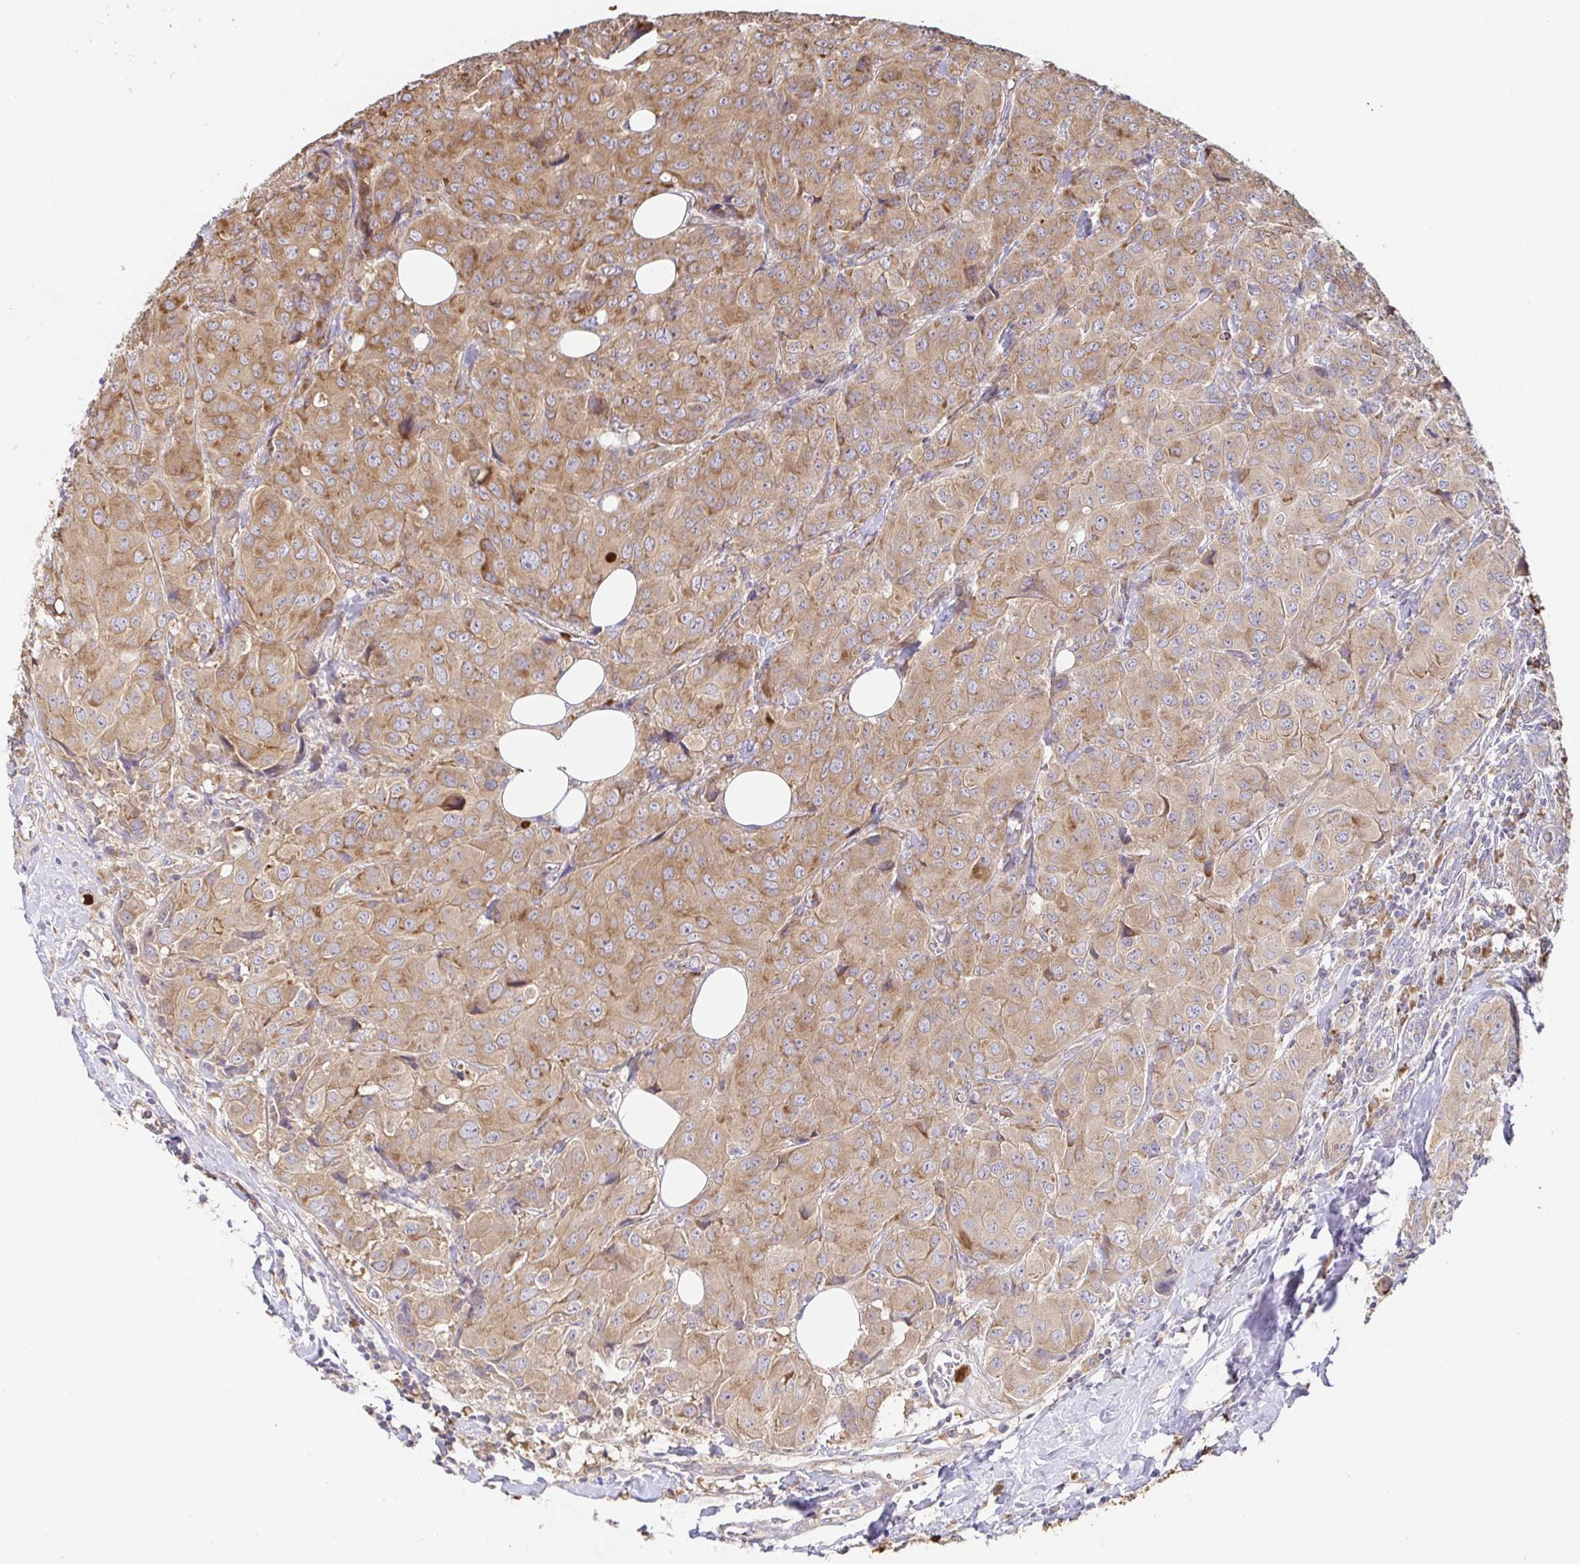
{"staining": {"intensity": "moderate", "quantity": ">75%", "location": "cytoplasmic/membranous"}, "tissue": "breast cancer", "cell_type": "Tumor cells", "image_type": "cancer", "snomed": [{"axis": "morphology", "description": "Duct carcinoma"}, {"axis": "topography", "description": "Breast"}], "caption": "Human breast infiltrating ductal carcinoma stained with a protein marker demonstrates moderate staining in tumor cells.", "gene": "PDPK1", "patient": {"sex": "female", "age": 43}}